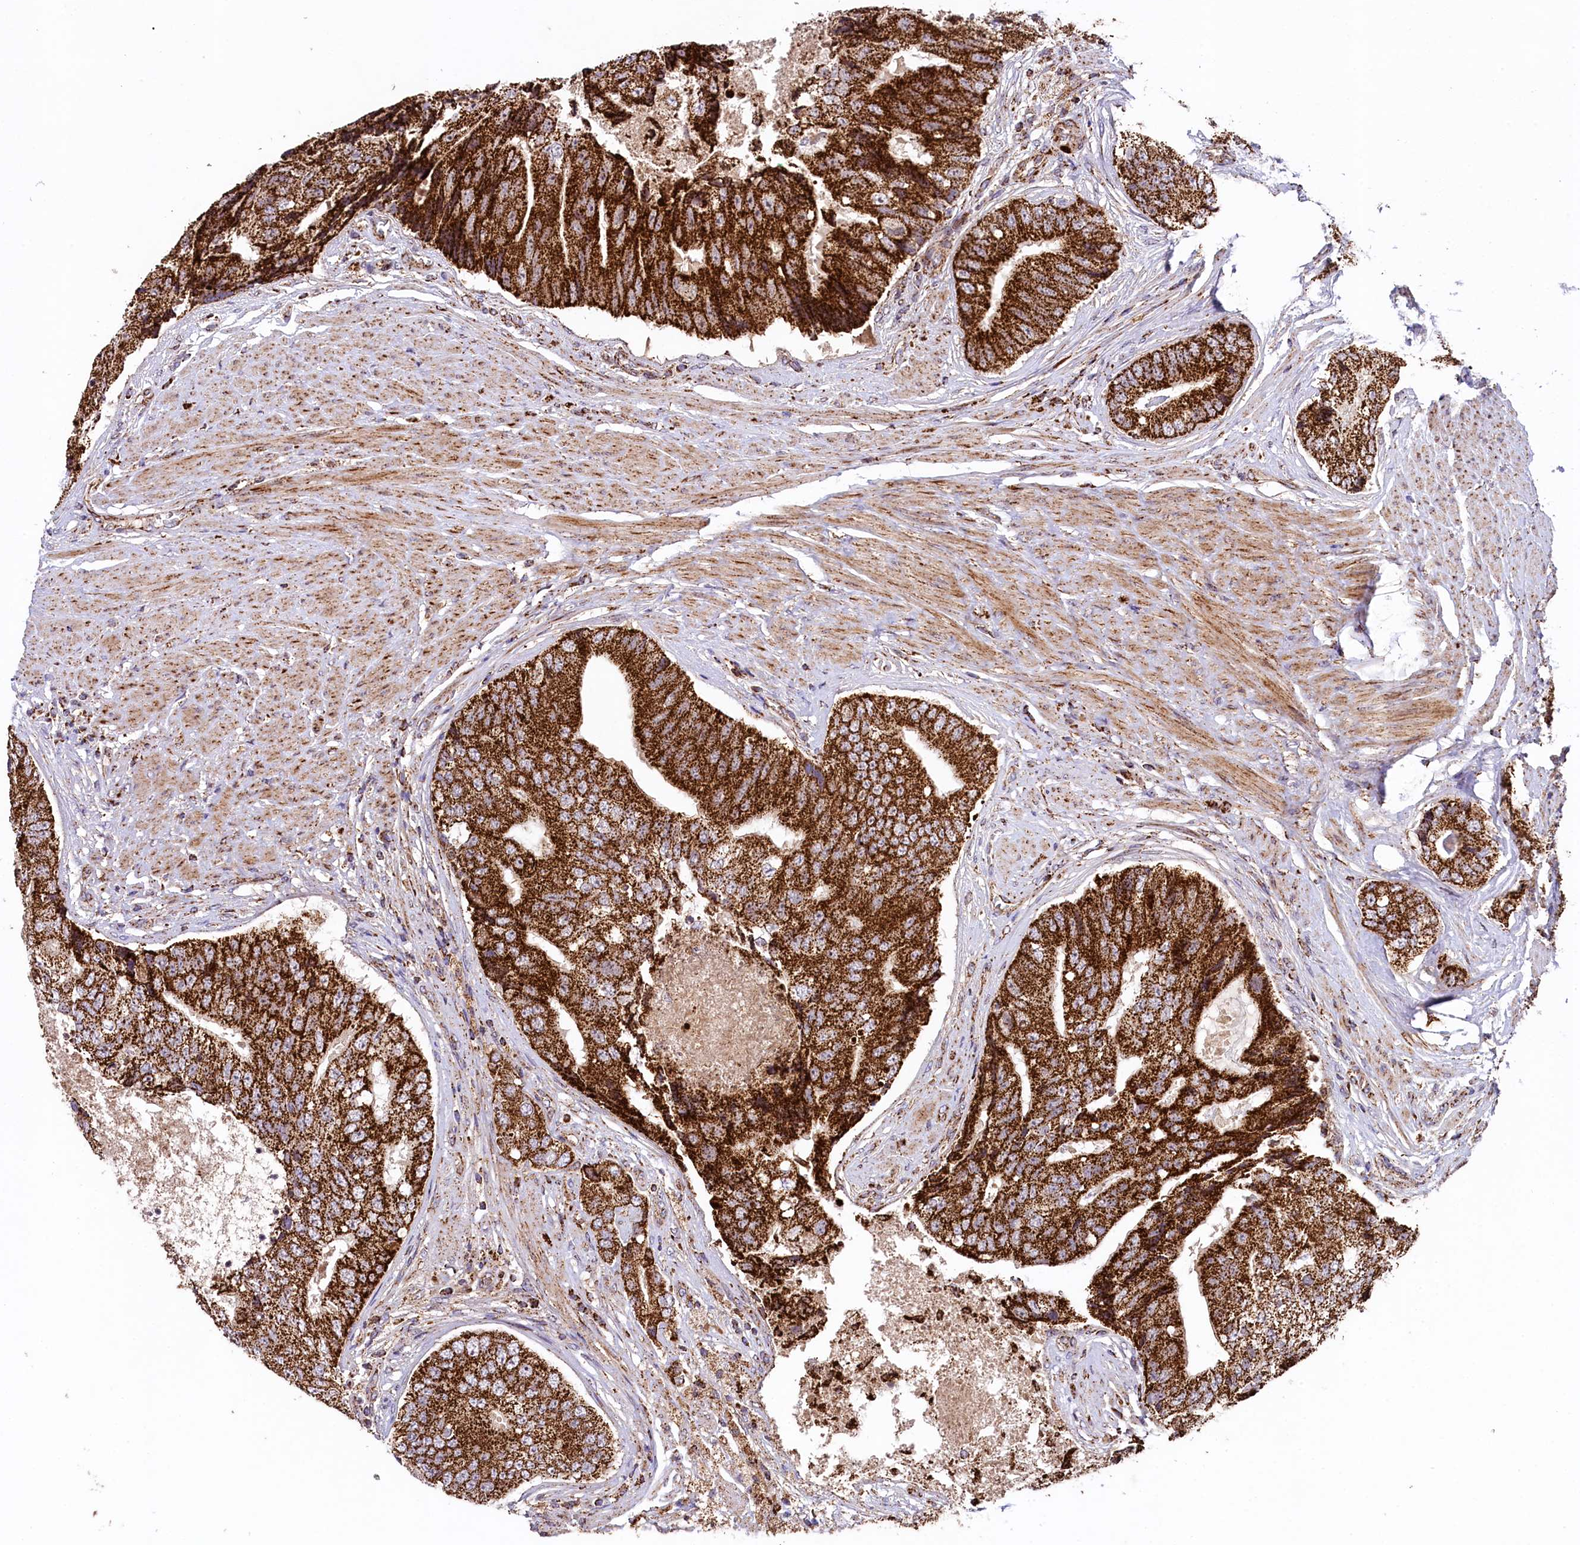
{"staining": {"intensity": "strong", "quantity": ">75%", "location": "cytoplasmic/membranous"}, "tissue": "prostate cancer", "cell_type": "Tumor cells", "image_type": "cancer", "snomed": [{"axis": "morphology", "description": "Adenocarcinoma, High grade"}, {"axis": "topography", "description": "Prostate"}], "caption": "High-grade adenocarcinoma (prostate) stained with IHC shows strong cytoplasmic/membranous expression in about >75% of tumor cells. (DAB = brown stain, brightfield microscopy at high magnification).", "gene": "CLYBL", "patient": {"sex": "male", "age": 70}}